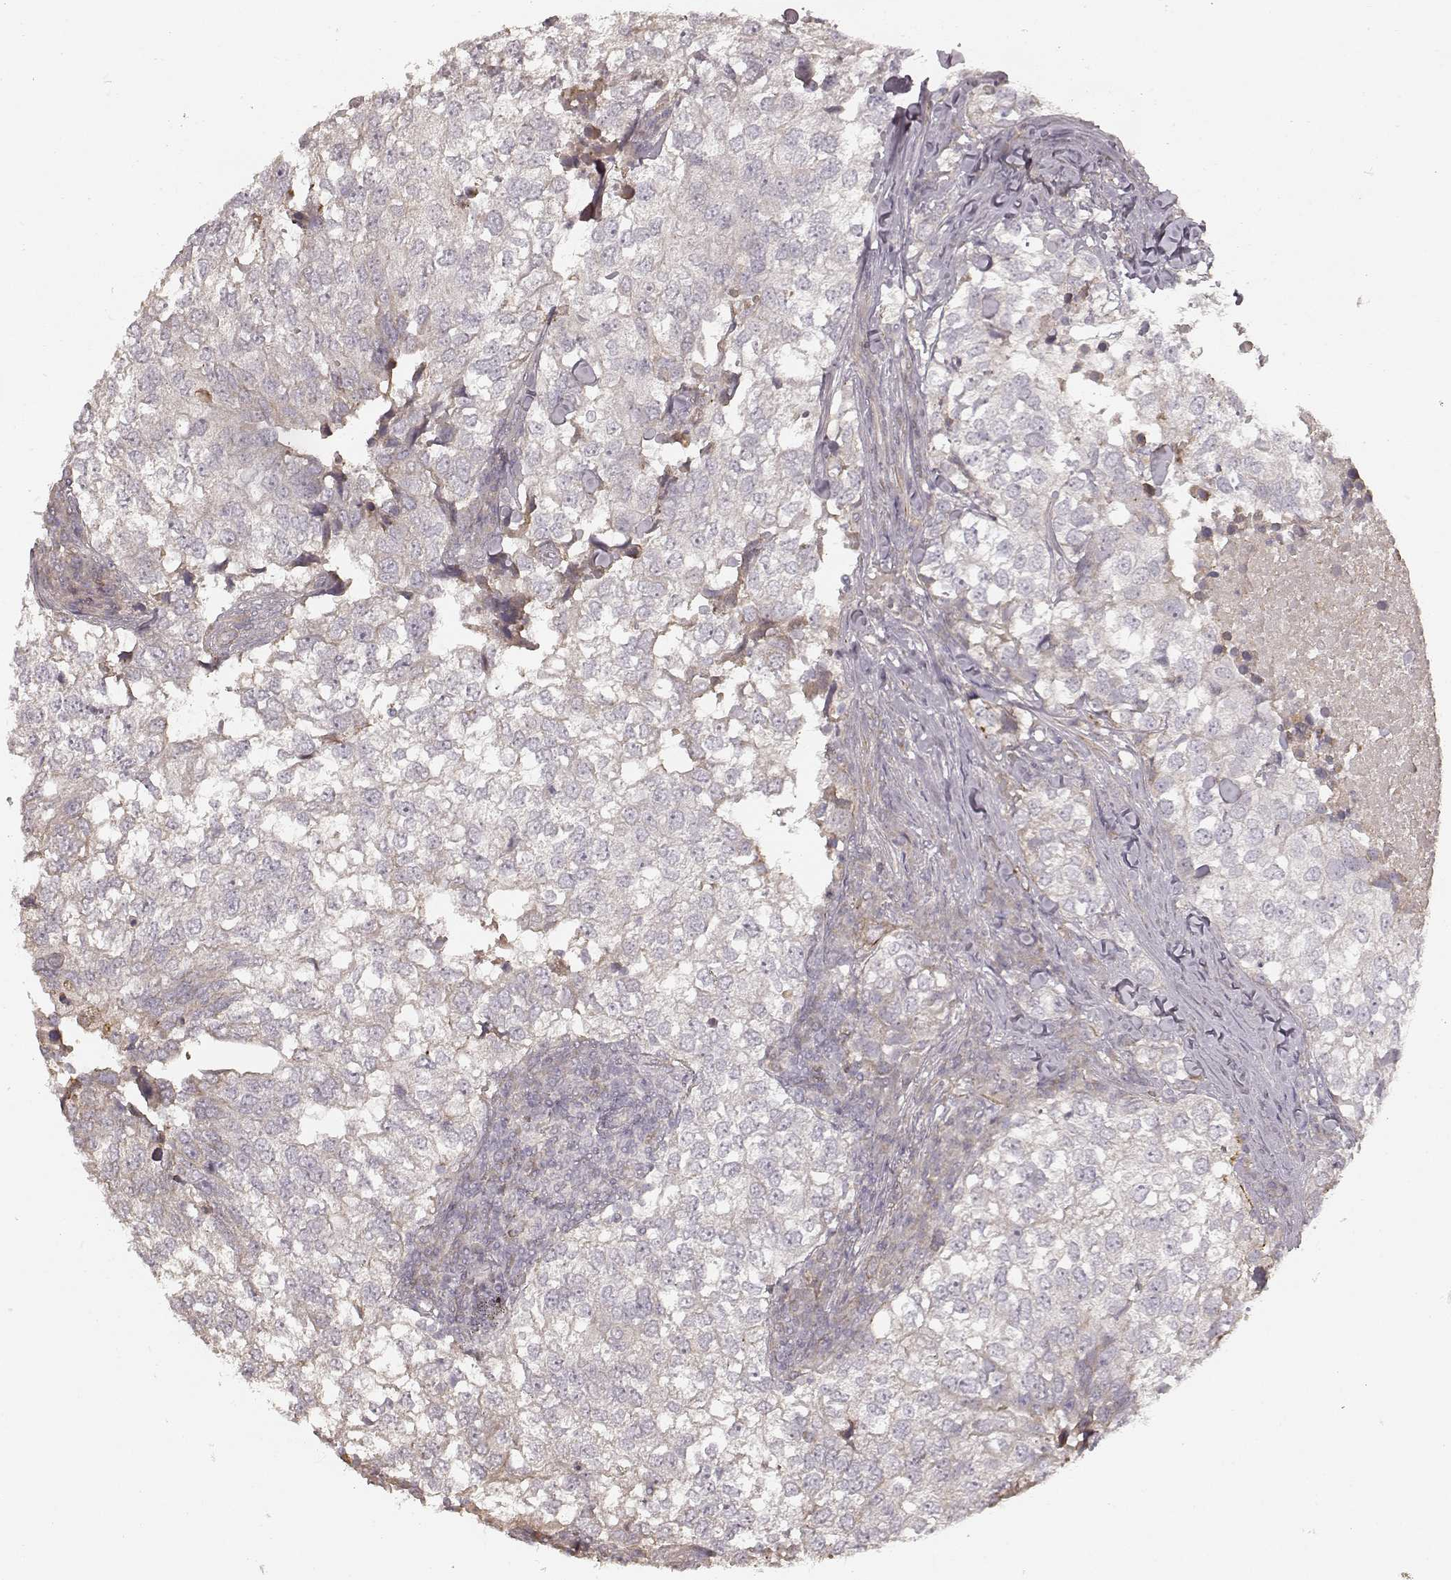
{"staining": {"intensity": "negative", "quantity": "none", "location": "none"}, "tissue": "breast cancer", "cell_type": "Tumor cells", "image_type": "cancer", "snomed": [{"axis": "morphology", "description": "Duct carcinoma"}, {"axis": "topography", "description": "Breast"}], "caption": "Breast cancer was stained to show a protein in brown. There is no significant staining in tumor cells.", "gene": "KCNJ9", "patient": {"sex": "female", "age": 30}}